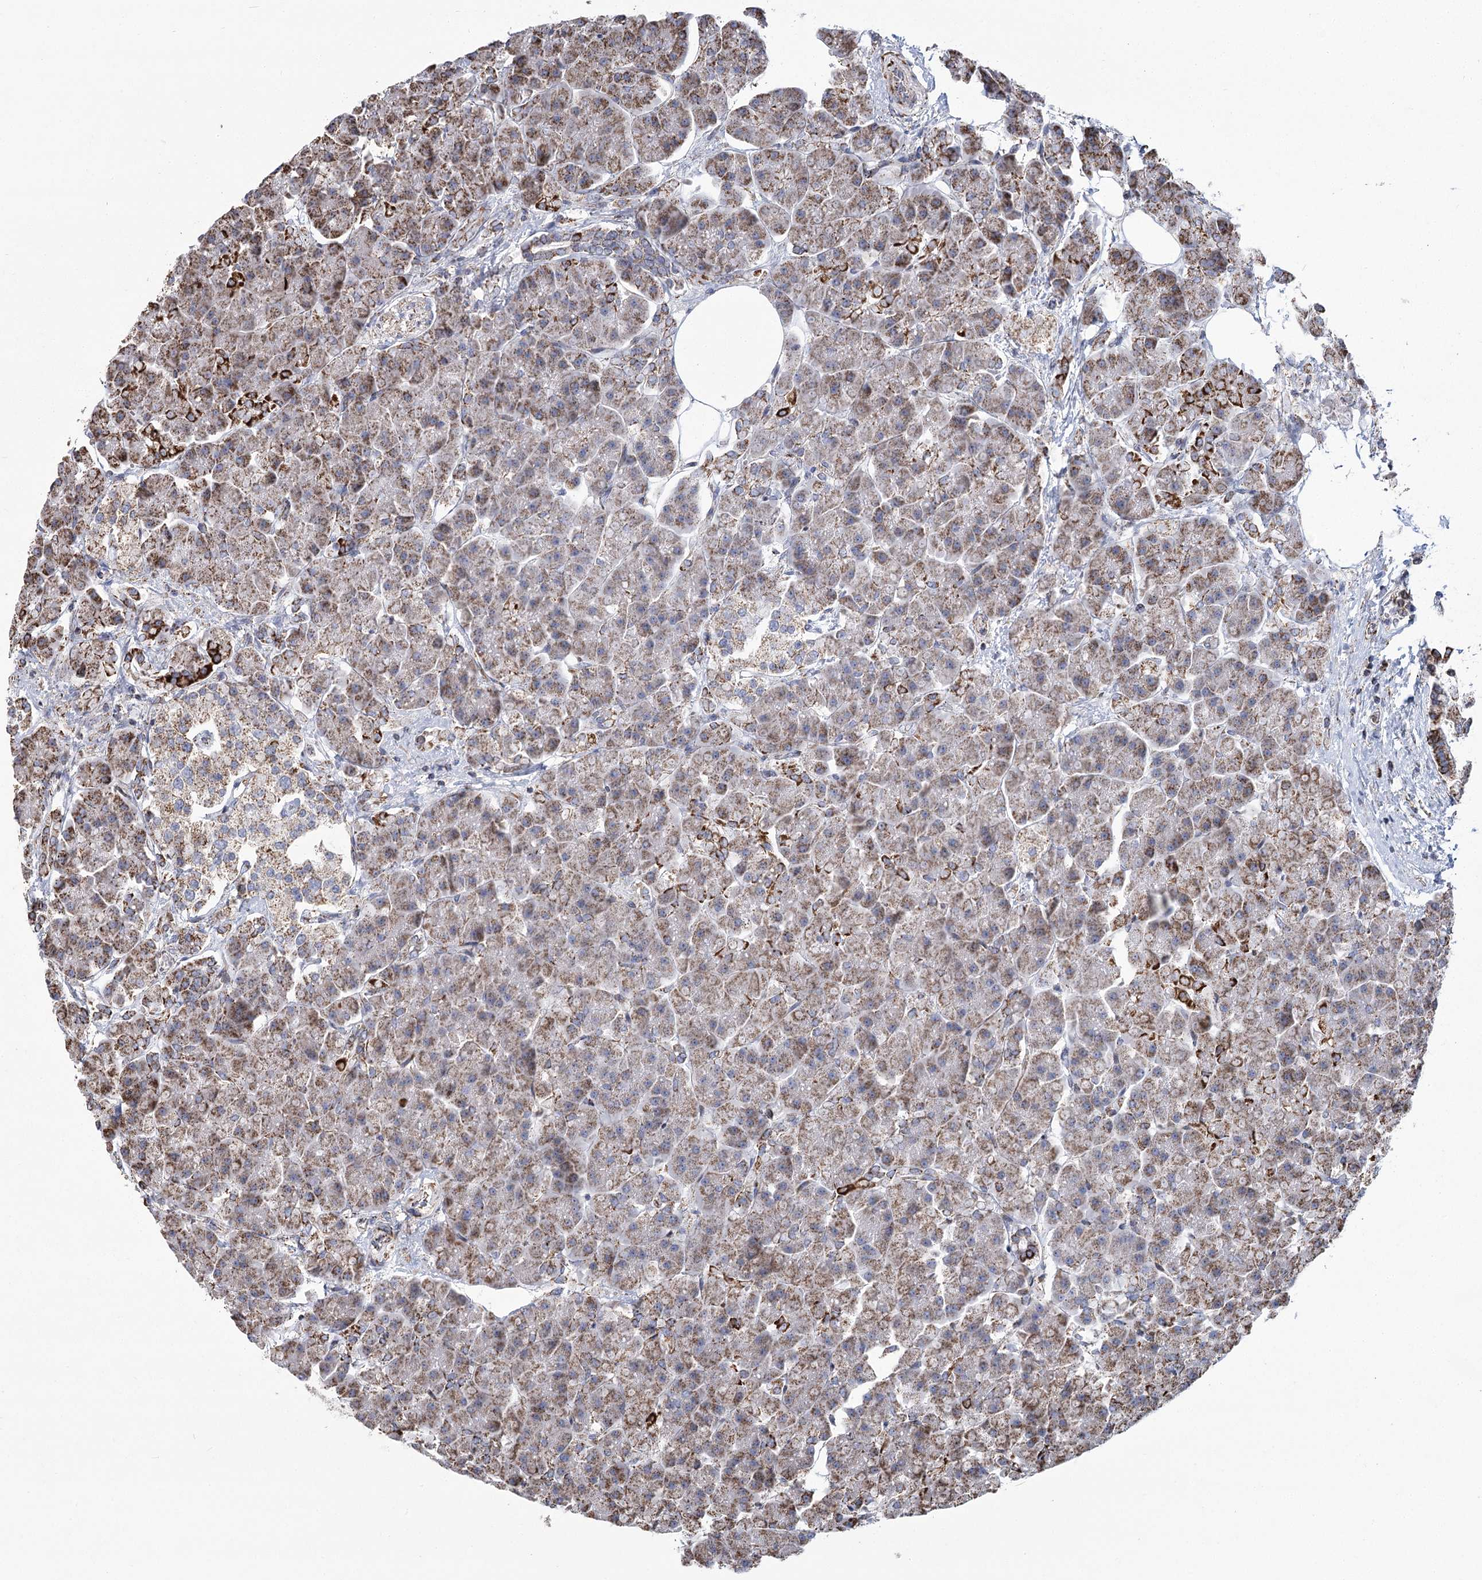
{"staining": {"intensity": "strong", "quantity": "25%-75%", "location": "cytoplasmic/membranous"}, "tissue": "pancreas", "cell_type": "Exocrine glandular cells", "image_type": "normal", "snomed": [{"axis": "morphology", "description": "Normal tissue, NOS"}, {"axis": "topography", "description": "Pancreas"}], "caption": "DAB immunohistochemical staining of benign pancreas displays strong cytoplasmic/membranous protein positivity in approximately 25%-75% of exocrine glandular cells.", "gene": "RANBP3L", "patient": {"sex": "female", "age": 70}}